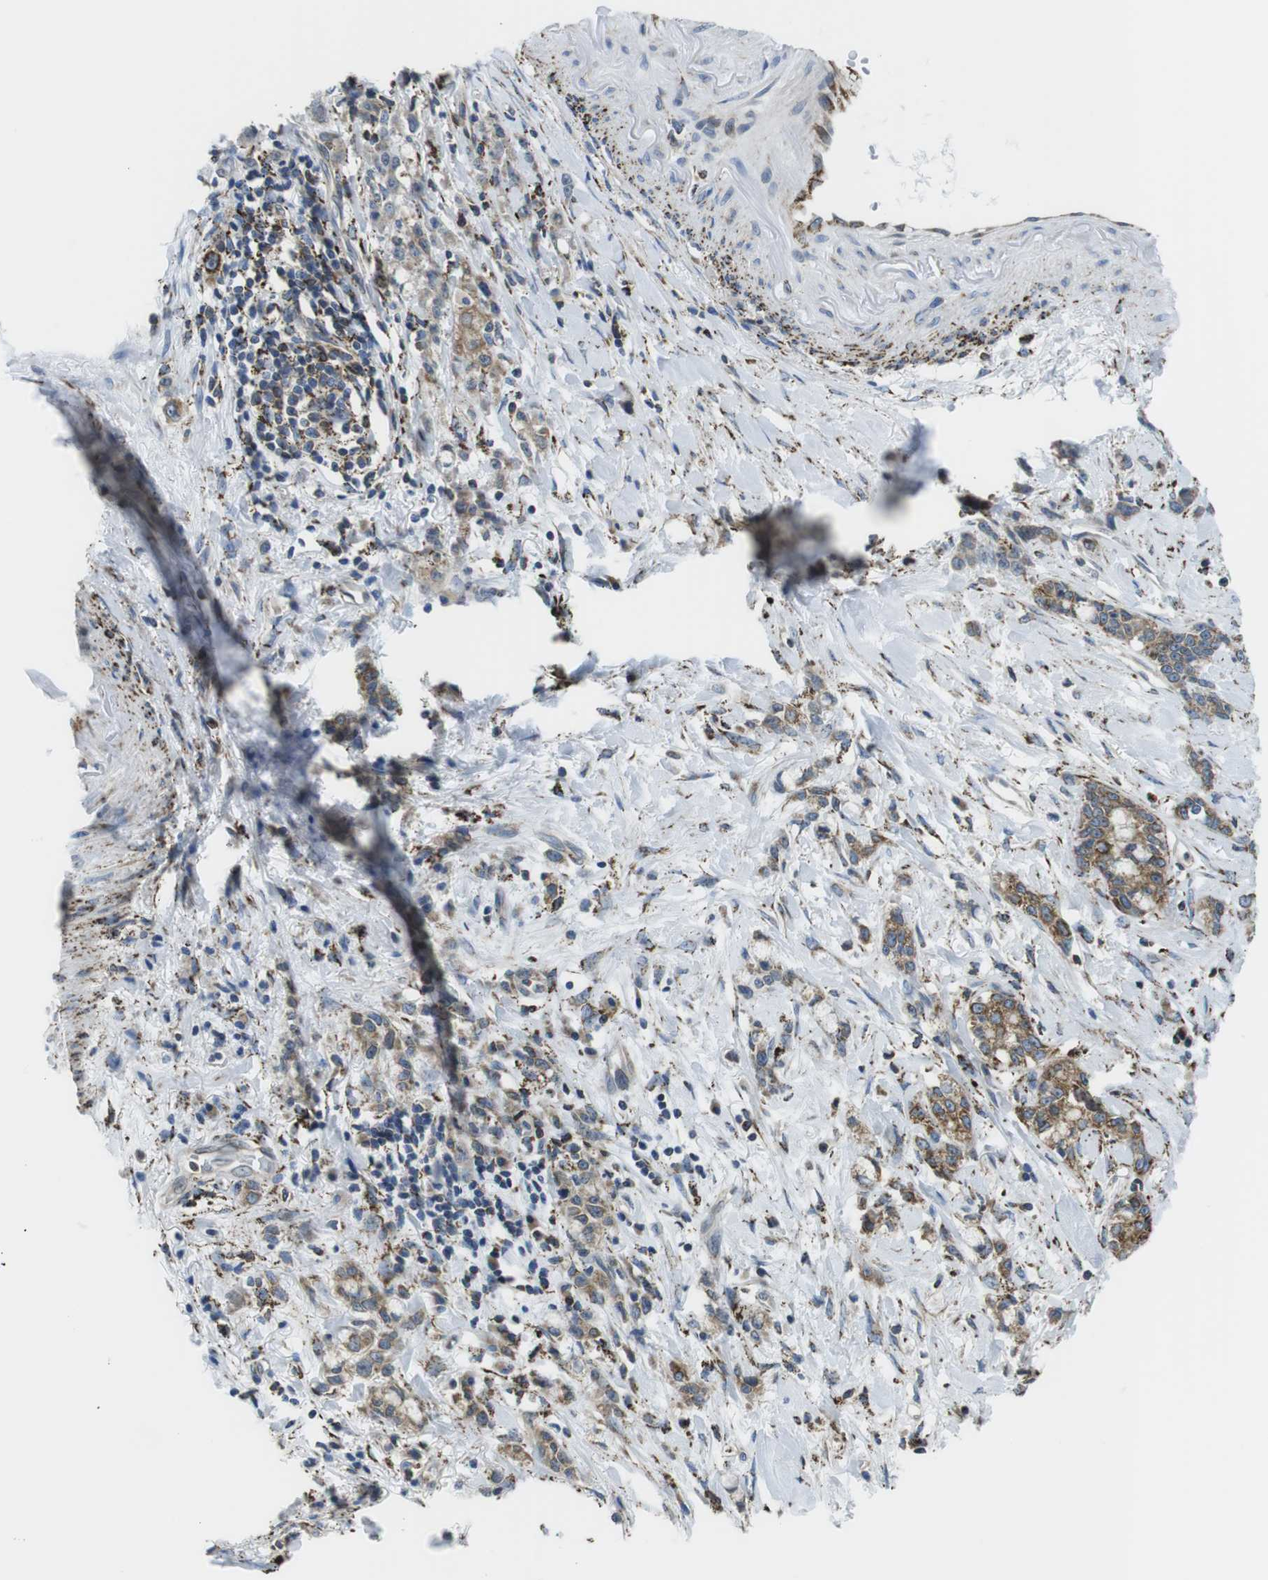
{"staining": {"intensity": "moderate", "quantity": "25%-75%", "location": "cytoplasmic/membranous"}, "tissue": "stomach cancer", "cell_type": "Tumor cells", "image_type": "cancer", "snomed": [{"axis": "morphology", "description": "Adenocarcinoma, NOS"}, {"axis": "topography", "description": "Stomach, lower"}], "caption": "Protein expression analysis of adenocarcinoma (stomach) shows moderate cytoplasmic/membranous staining in about 25%-75% of tumor cells.", "gene": "KCNE3", "patient": {"sex": "male", "age": 88}}